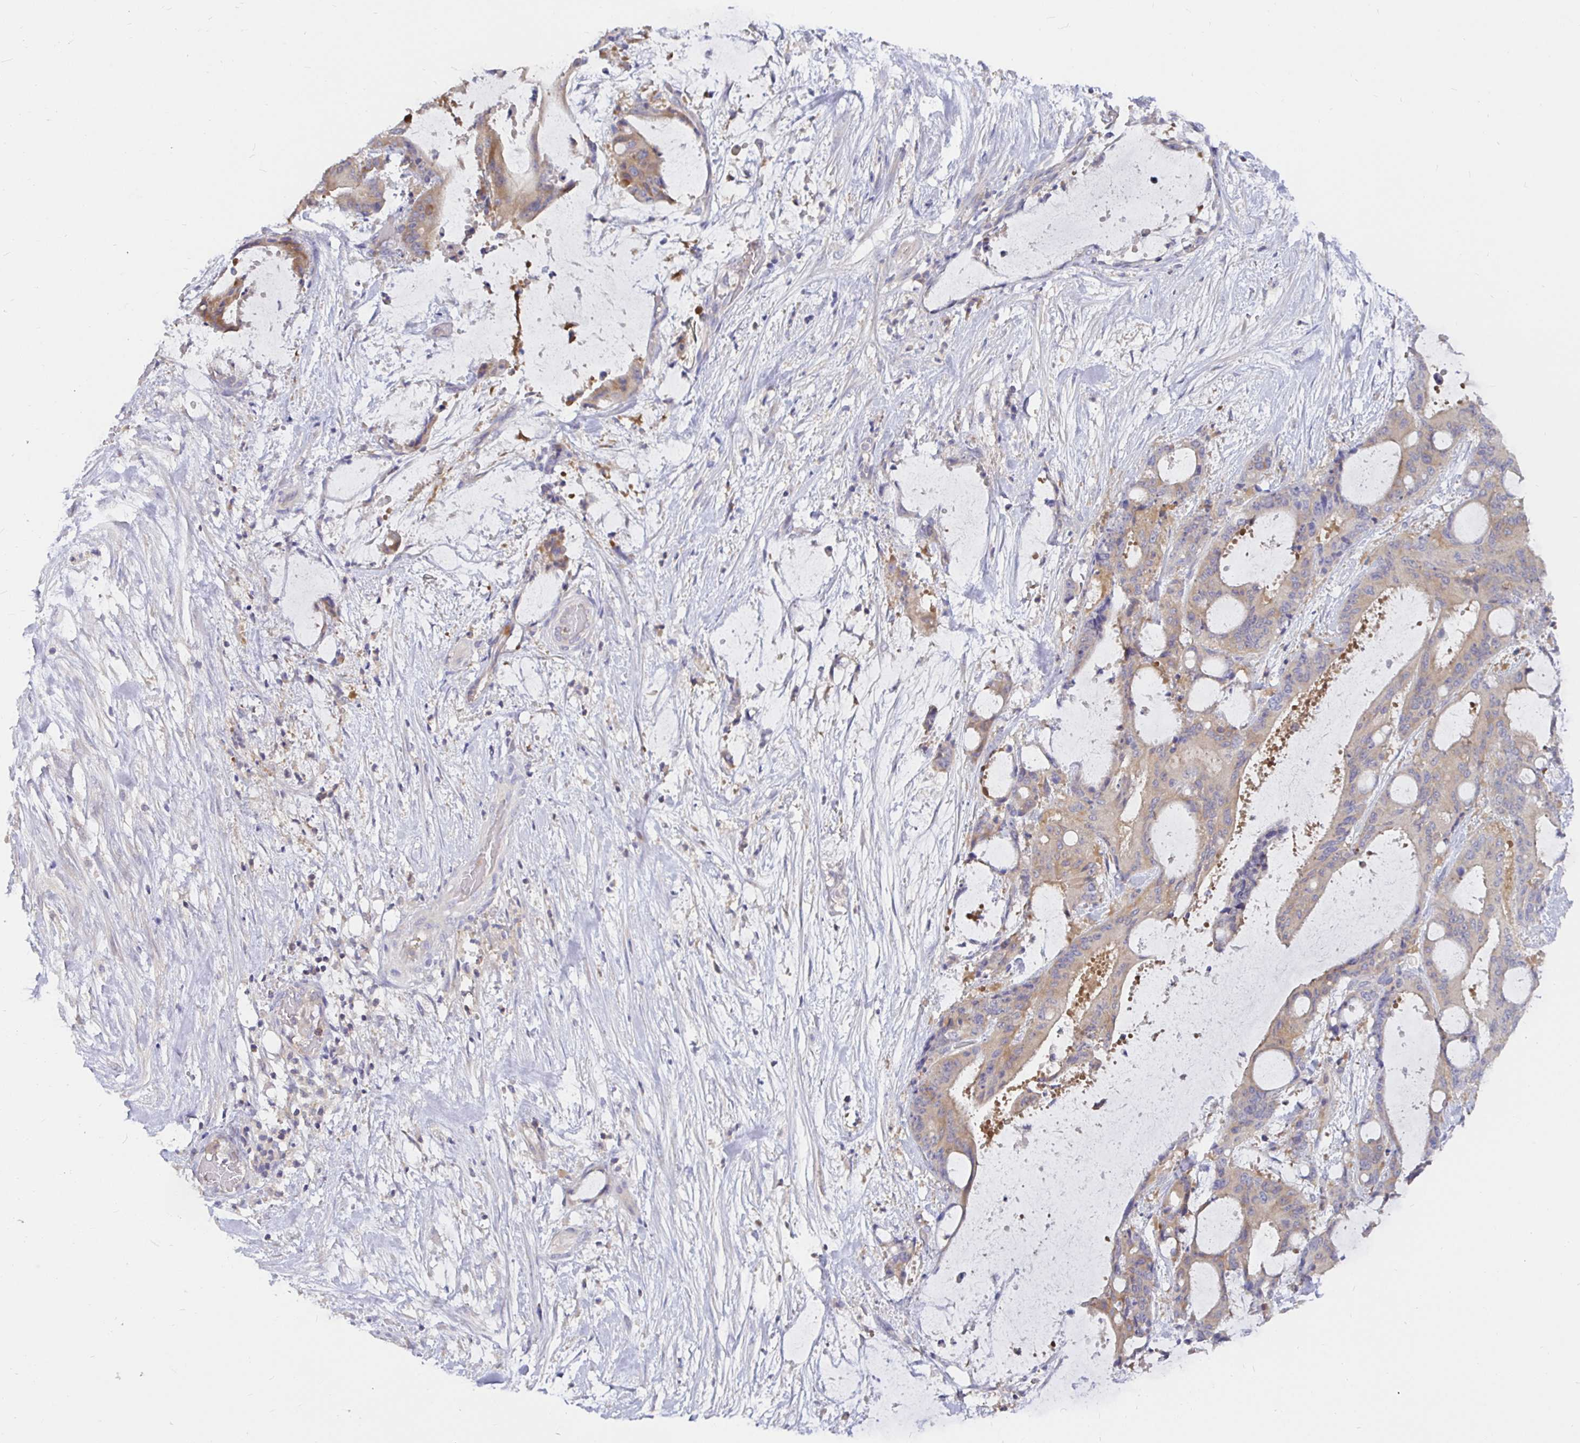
{"staining": {"intensity": "weak", "quantity": "<25%", "location": "cytoplasmic/membranous"}, "tissue": "liver cancer", "cell_type": "Tumor cells", "image_type": "cancer", "snomed": [{"axis": "morphology", "description": "Normal tissue, NOS"}, {"axis": "morphology", "description": "Cholangiocarcinoma"}, {"axis": "topography", "description": "Liver"}, {"axis": "topography", "description": "Peripheral nerve tissue"}], "caption": "This is an immunohistochemistry histopathology image of liver cancer (cholangiocarcinoma). There is no staining in tumor cells.", "gene": "KIF21A", "patient": {"sex": "female", "age": 73}}